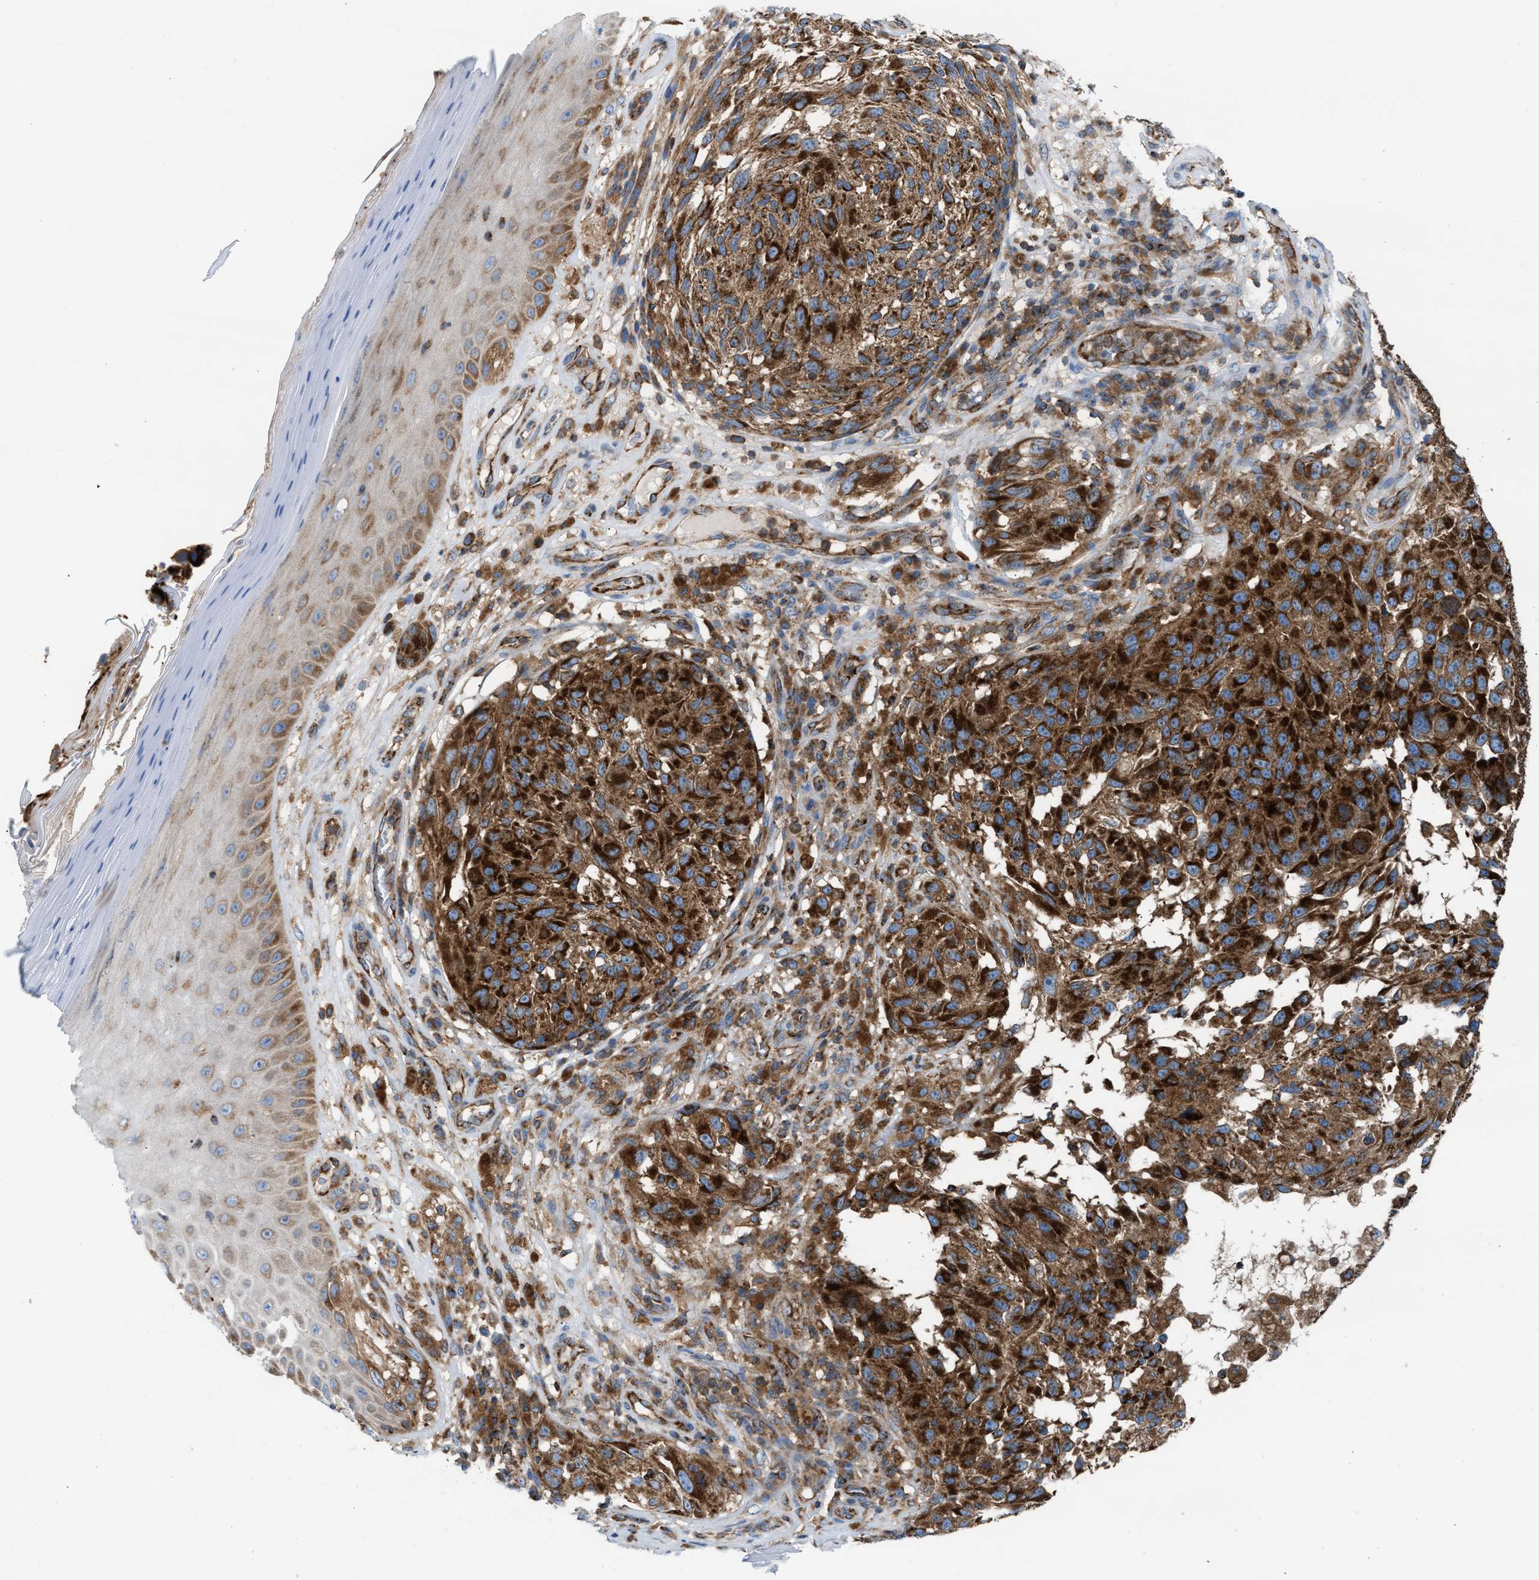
{"staining": {"intensity": "strong", "quantity": ">75%", "location": "cytoplasmic/membranous"}, "tissue": "melanoma", "cell_type": "Tumor cells", "image_type": "cancer", "snomed": [{"axis": "morphology", "description": "Malignant melanoma, NOS"}, {"axis": "topography", "description": "Skin"}], "caption": "Approximately >75% of tumor cells in melanoma demonstrate strong cytoplasmic/membranous protein positivity as visualized by brown immunohistochemical staining.", "gene": "TBC1D15", "patient": {"sex": "female", "age": 73}}